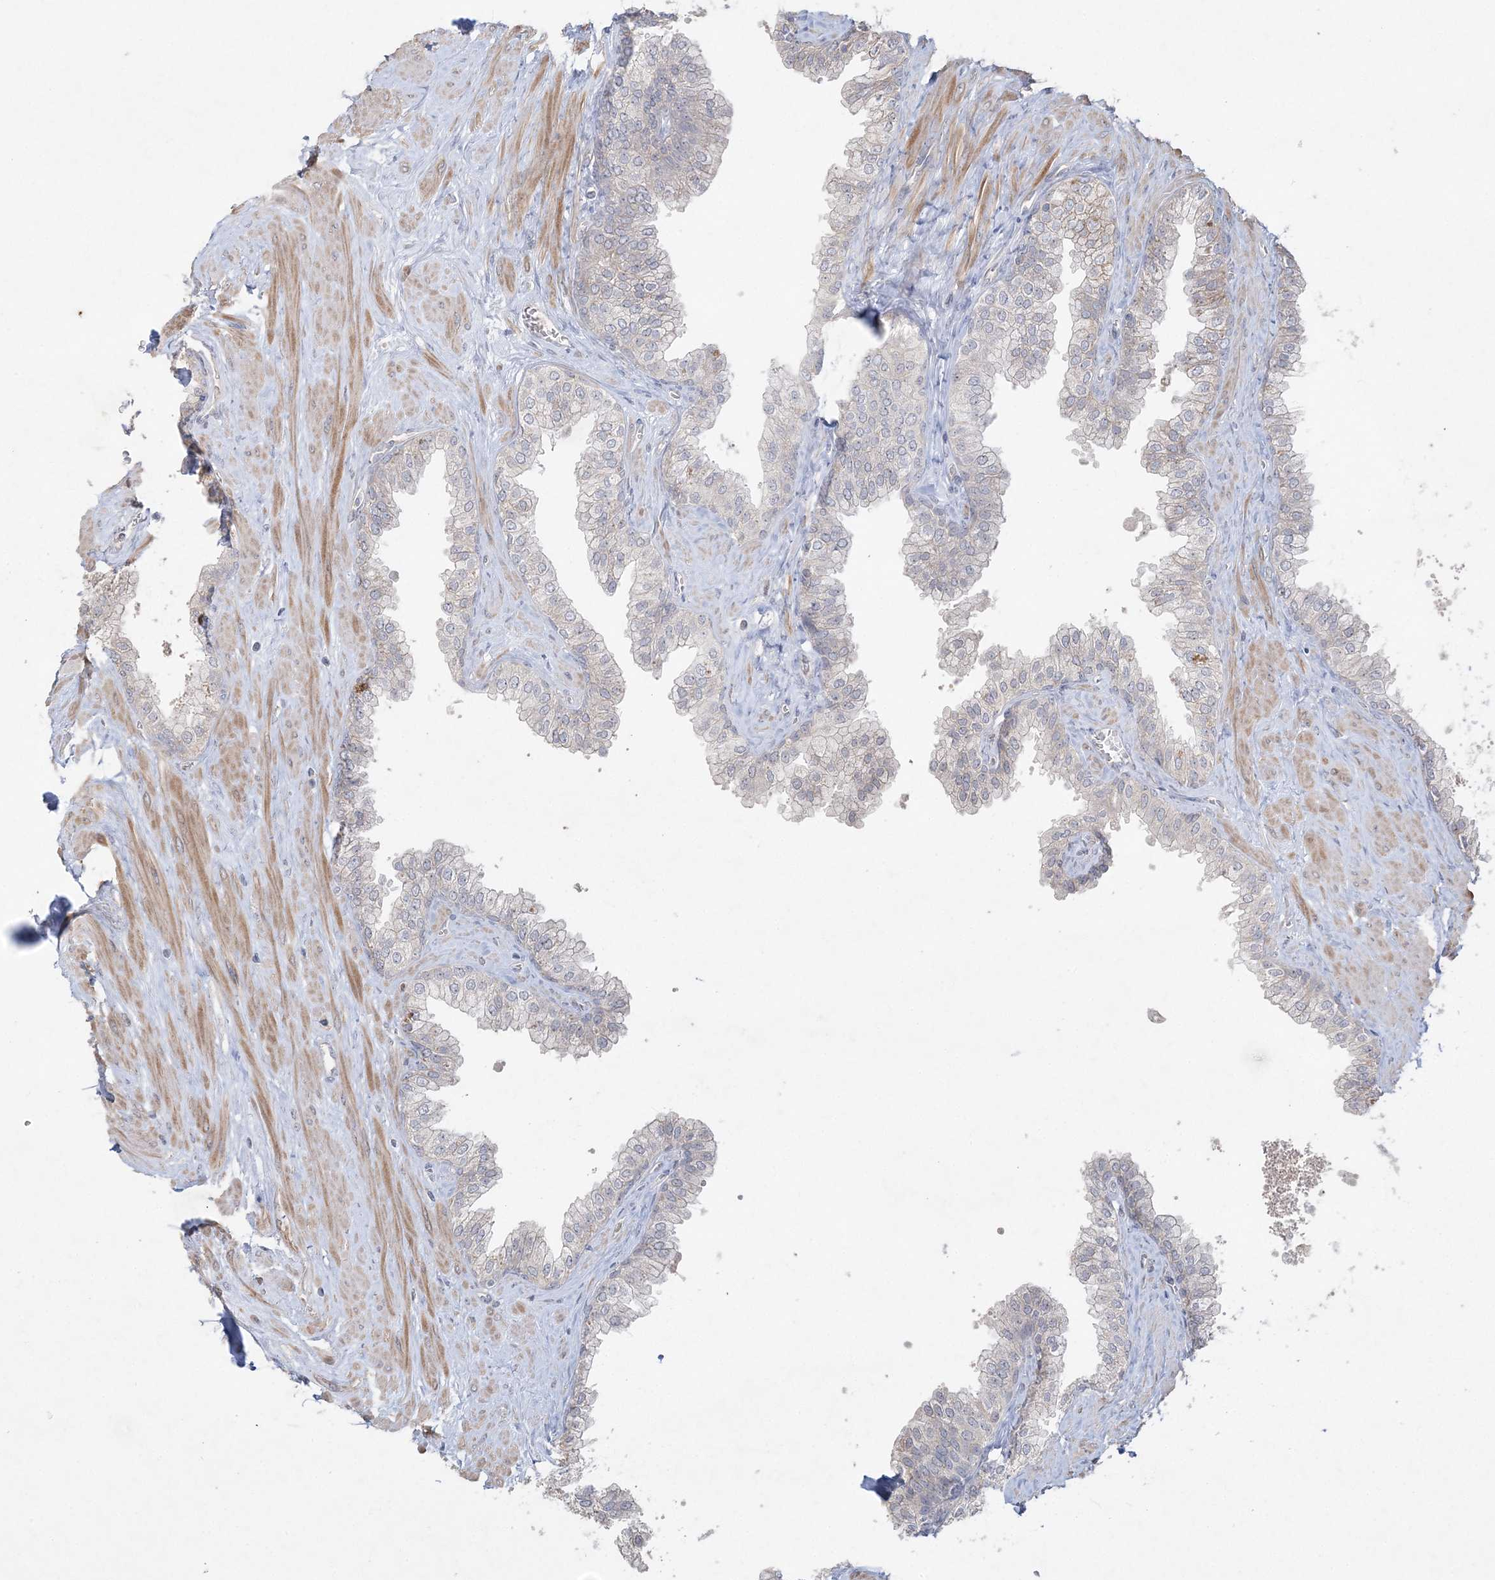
{"staining": {"intensity": "negative", "quantity": "none", "location": "none"}, "tissue": "prostate", "cell_type": "Glandular cells", "image_type": "normal", "snomed": [{"axis": "morphology", "description": "Normal tissue, NOS"}, {"axis": "morphology", "description": "Urothelial carcinoma, Low grade"}, {"axis": "topography", "description": "Urinary bladder"}, {"axis": "topography", "description": "Prostate"}], "caption": "Immunohistochemical staining of unremarkable human prostate reveals no significant expression in glandular cells.", "gene": "SH3BP4", "patient": {"sex": "male", "age": 60}}